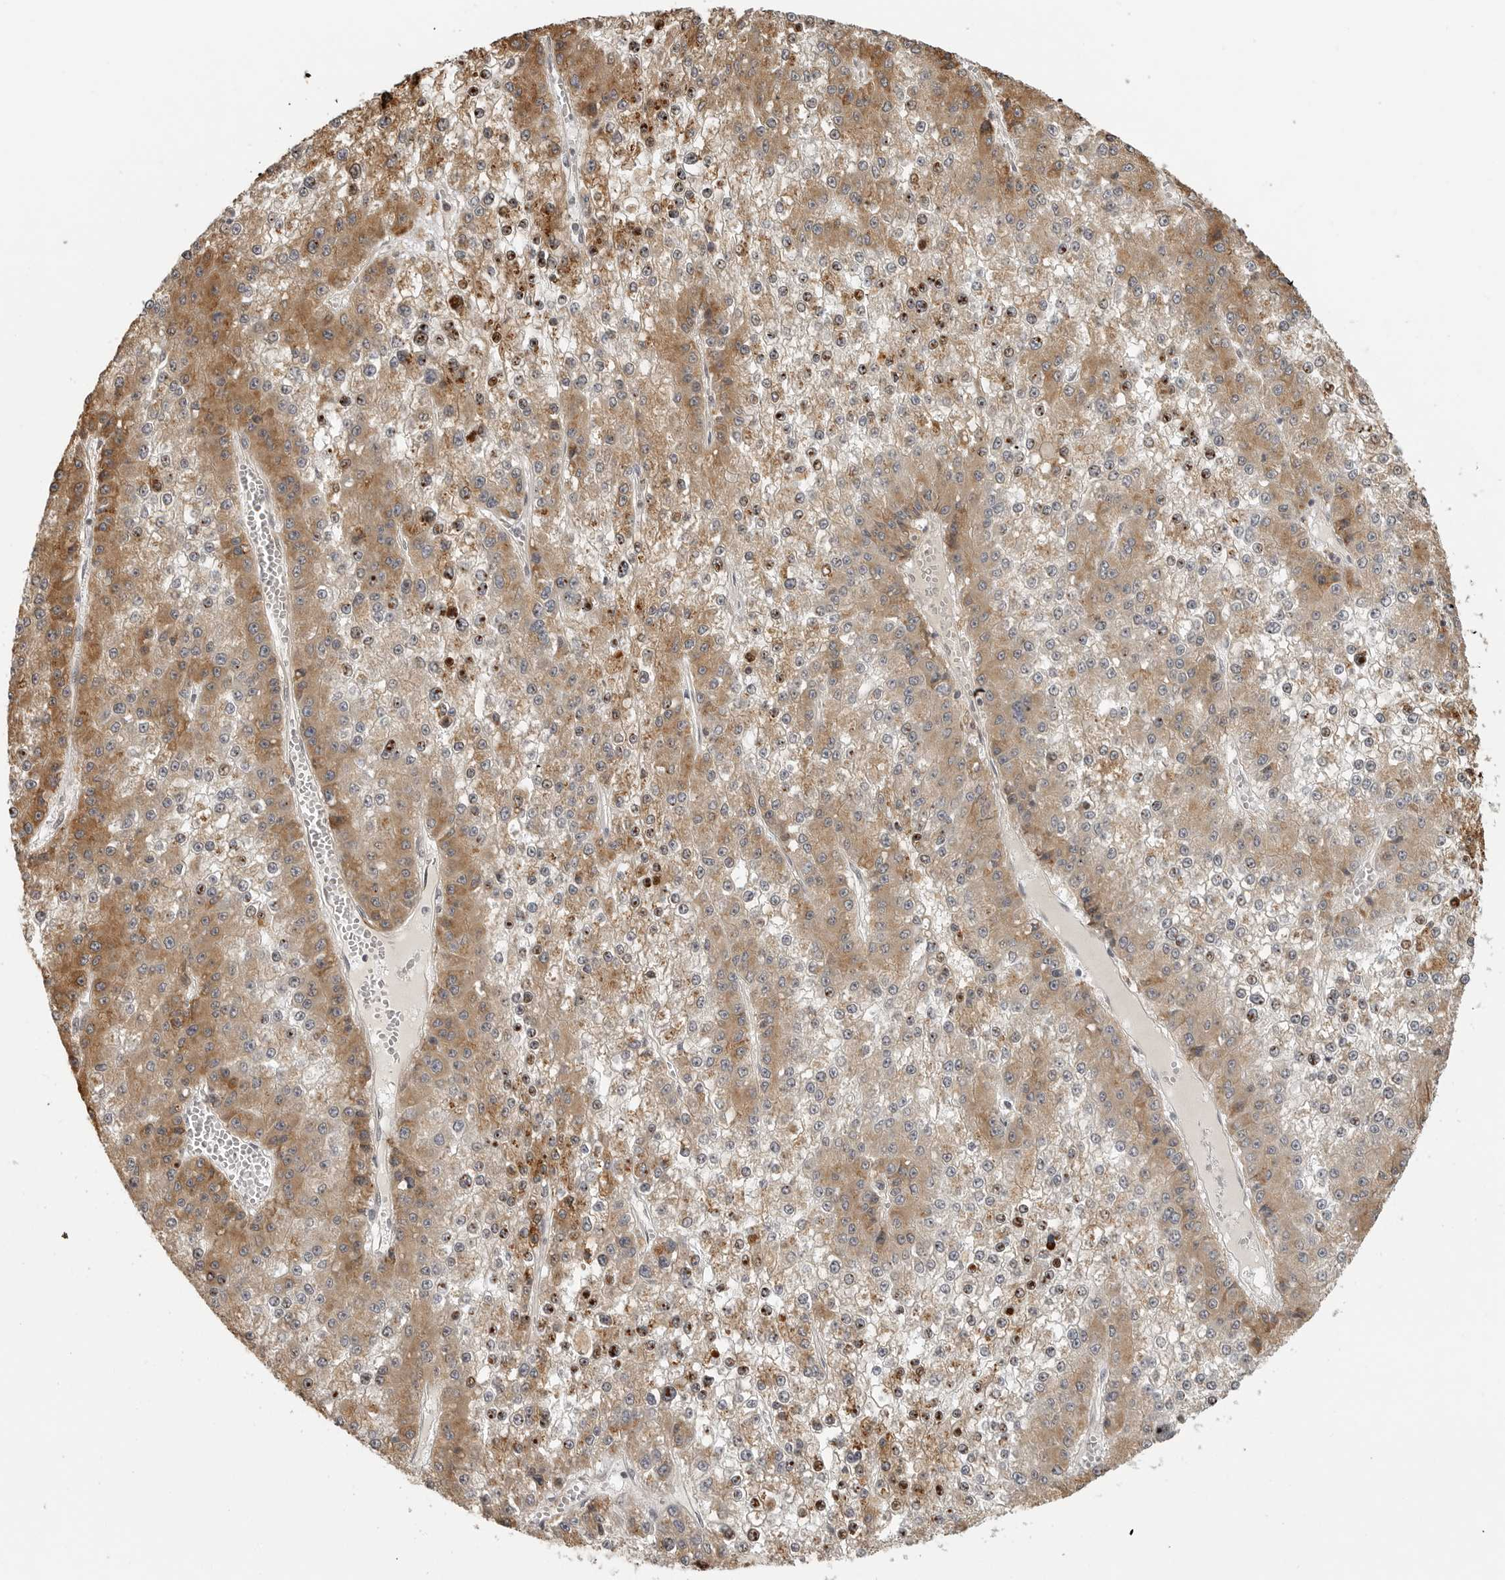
{"staining": {"intensity": "moderate", "quantity": "25%-75%", "location": "cytoplasmic/membranous,nuclear"}, "tissue": "liver cancer", "cell_type": "Tumor cells", "image_type": "cancer", "snomed": [{"axis": "morphology", "description": "Carcinoma, Hepatocellular, NOS"}, {"axis": "topography", "description": "Liver"}], "caption": "Brown immunohistochemical staining in liver cancer shows moderate cytoplasmic/membranous and nuclear expression in about 25%-75% of tumor cells. (DAB (3,3'-diaminobenzidine) = brown stain, brightfield microscopy at high magnification).", "gene": "IDO1", "patient": {"sex": "female", "age": 73}}